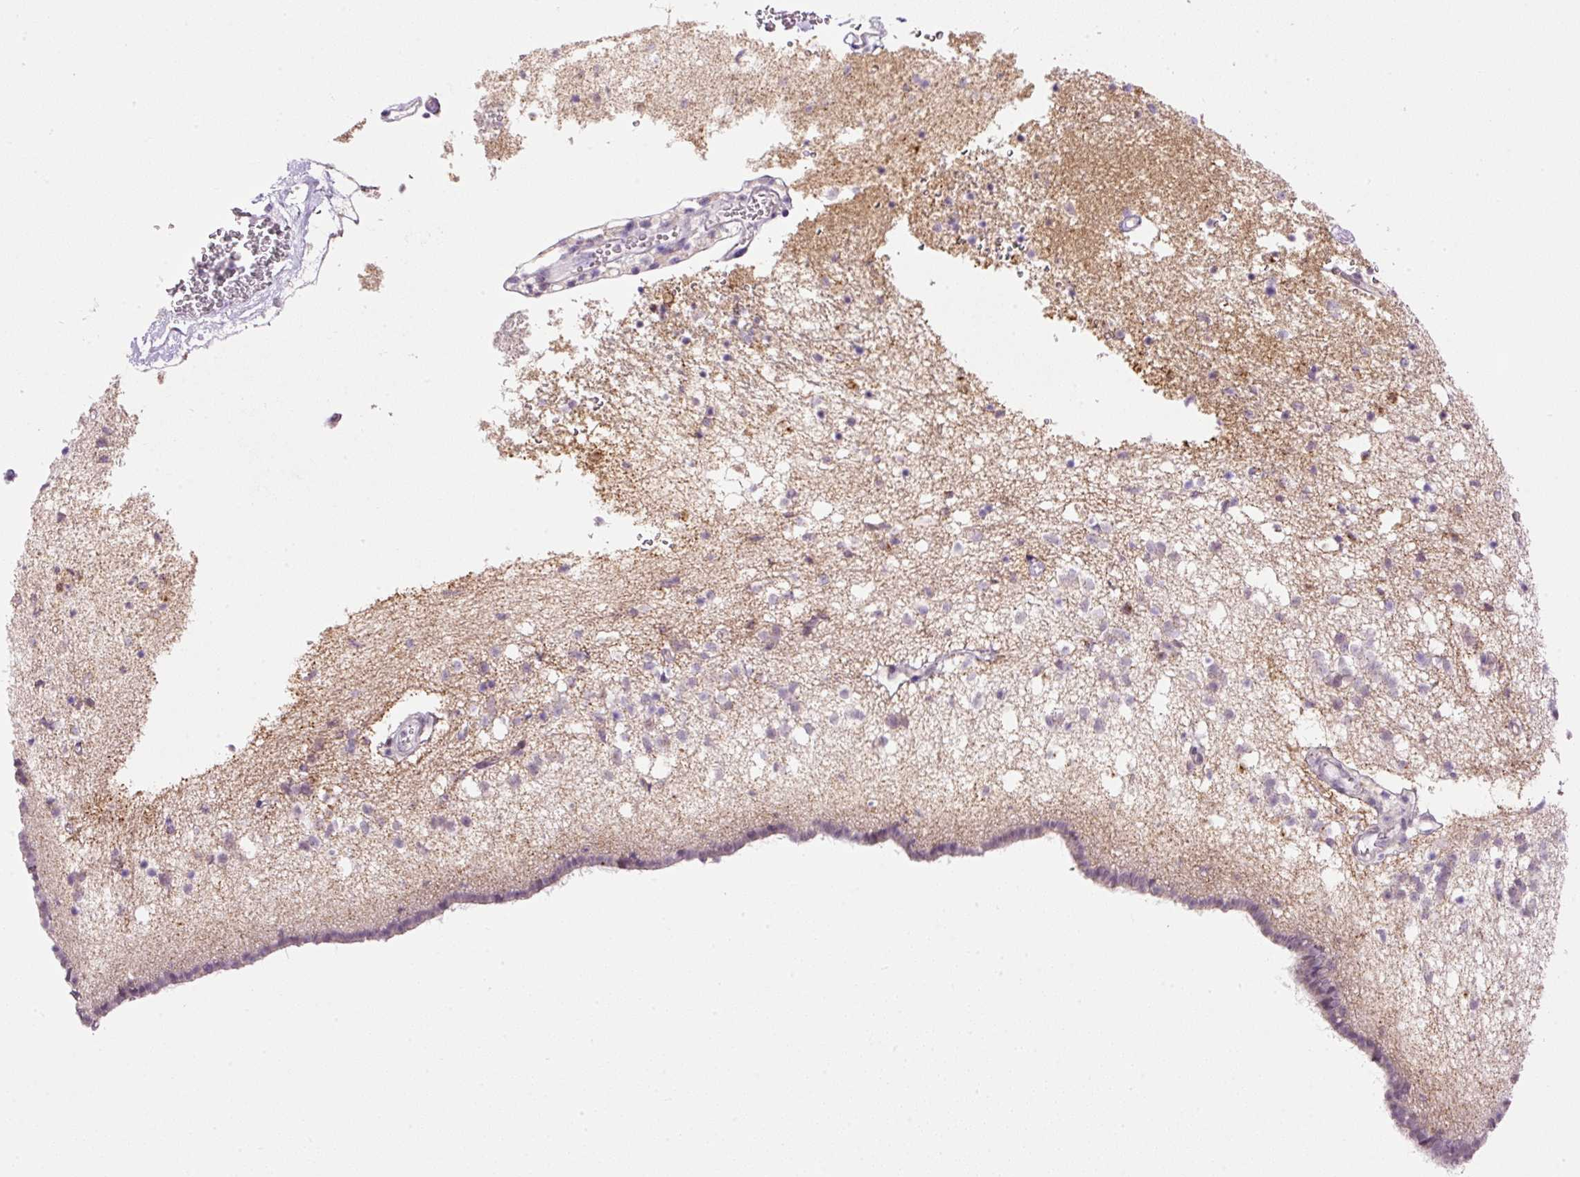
{"staining": {"intensity": "negative", "quantity": "none", "location": "none"}, "tissue": "caudate", "cell_type": "Glial cells", "image_type": "normal", "snomed": [{"axis": "morphology", "description": "Normal tissue, NOS"}, {"axis": "topography", "description": "Lateral ventricle wall"}], "caption": "A photomicrograph of human caudate is negative for staining in glial cells. (Stains: DAB immunohistochemistry (IHC) with hematoxylin counter stain, Microscopy: brightfield microscopy at high magnification).", "gene": "SRC", "patient": {"sex": "male", "age": 58}}